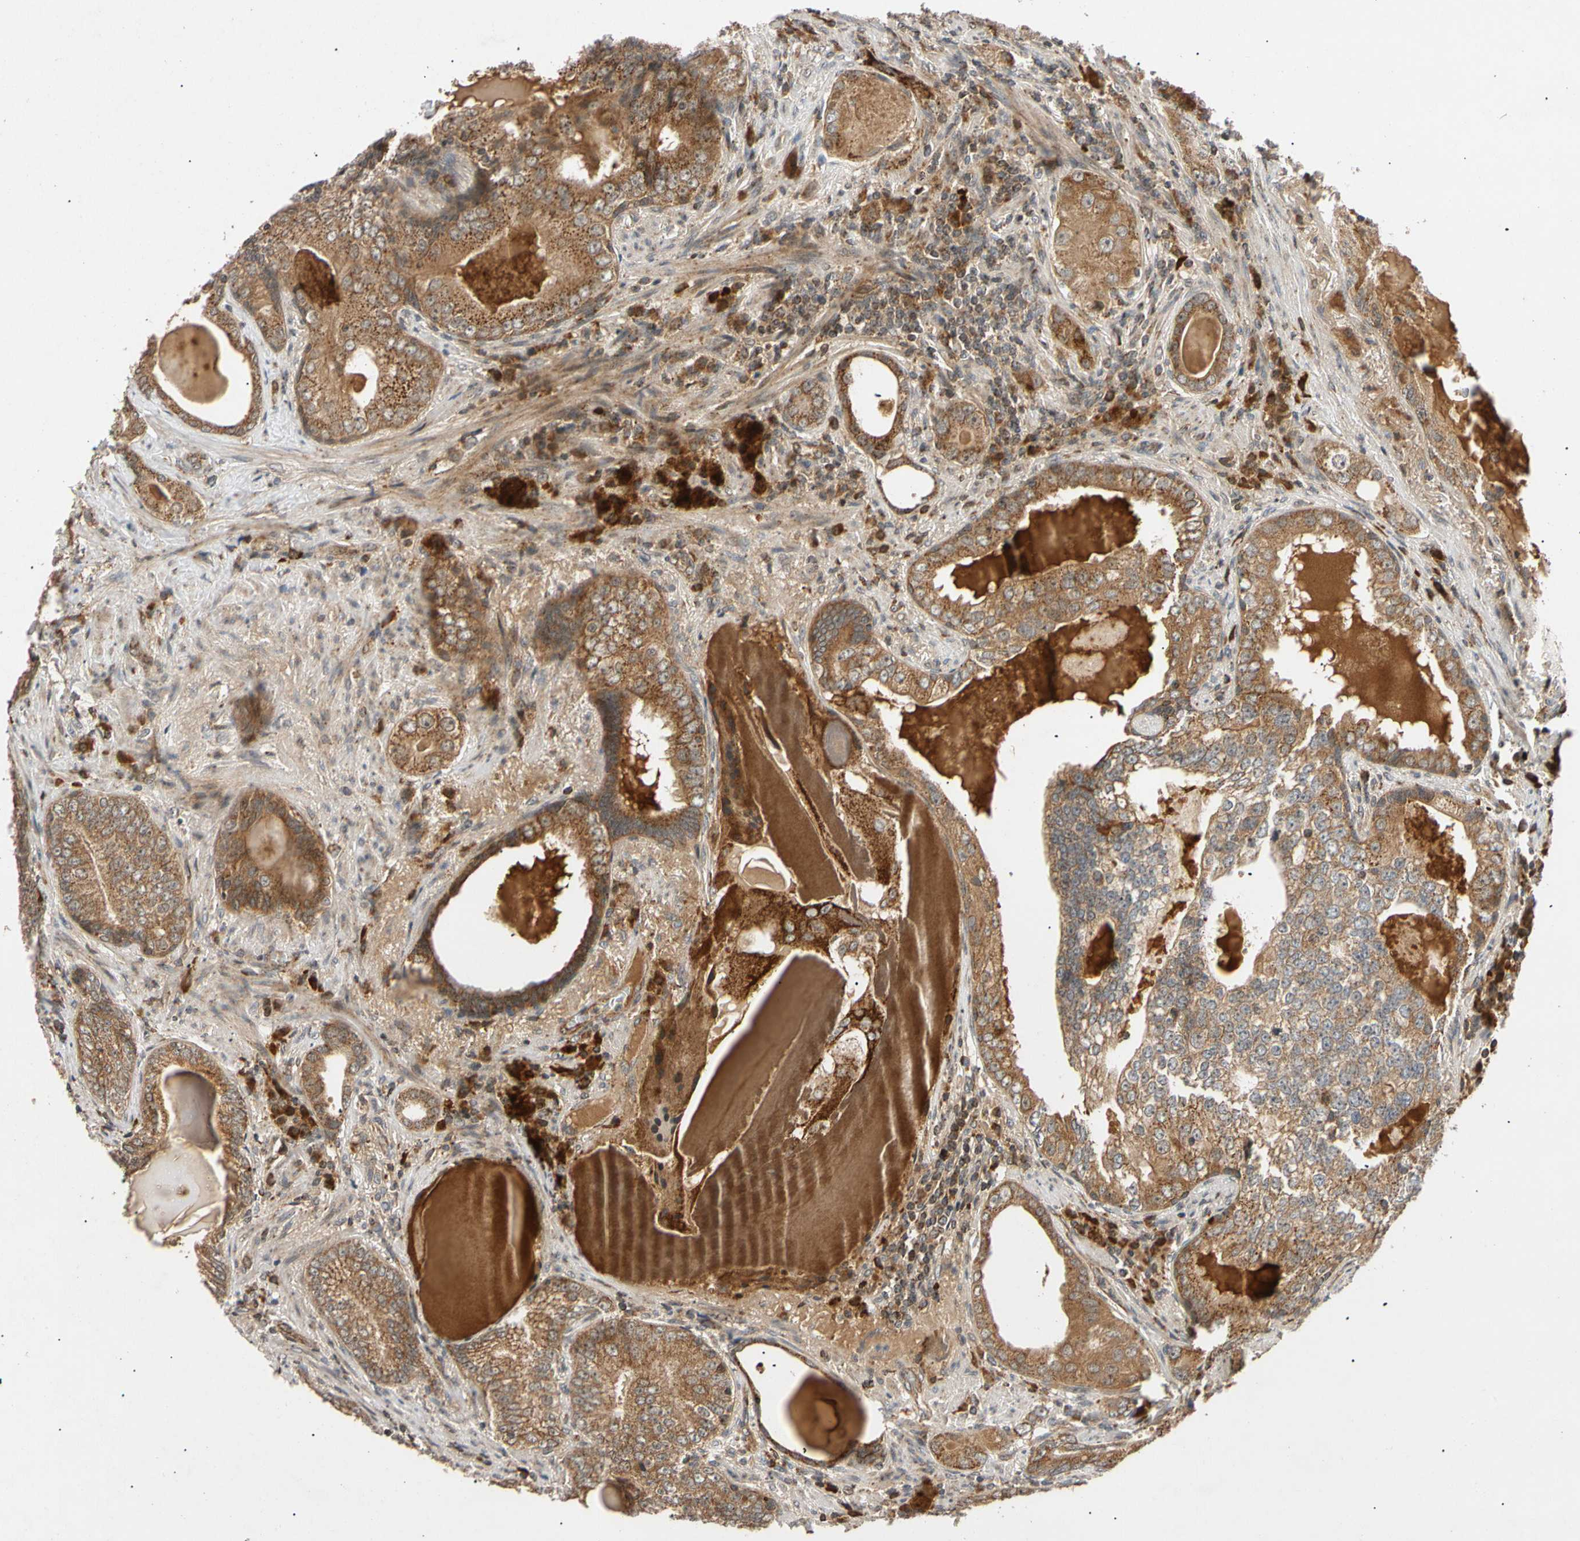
{"staining": {"intensity": "strong", "quantity": ">75%", "location": "cytoplasmic/membranous"}, "tissue": "prostate cancer", "cell_type": "Tumor cells", "image_type": "cancer", "snomed": [{"axis": "morphology", "description": "Adenocarcinoma, High grade"}, {"axis": "topography", "description": "Prostate"}], "caption": "The photomicrograph demonstrates immunohistochemical staining of adenocarcinoma (high-grade) (prostate). There is strong cytoplasmic/membranous expression is seen in approximately >75% of tumor cells.", "gene": "MRPS22", "patient": {"sex": "male", "age": 66}}